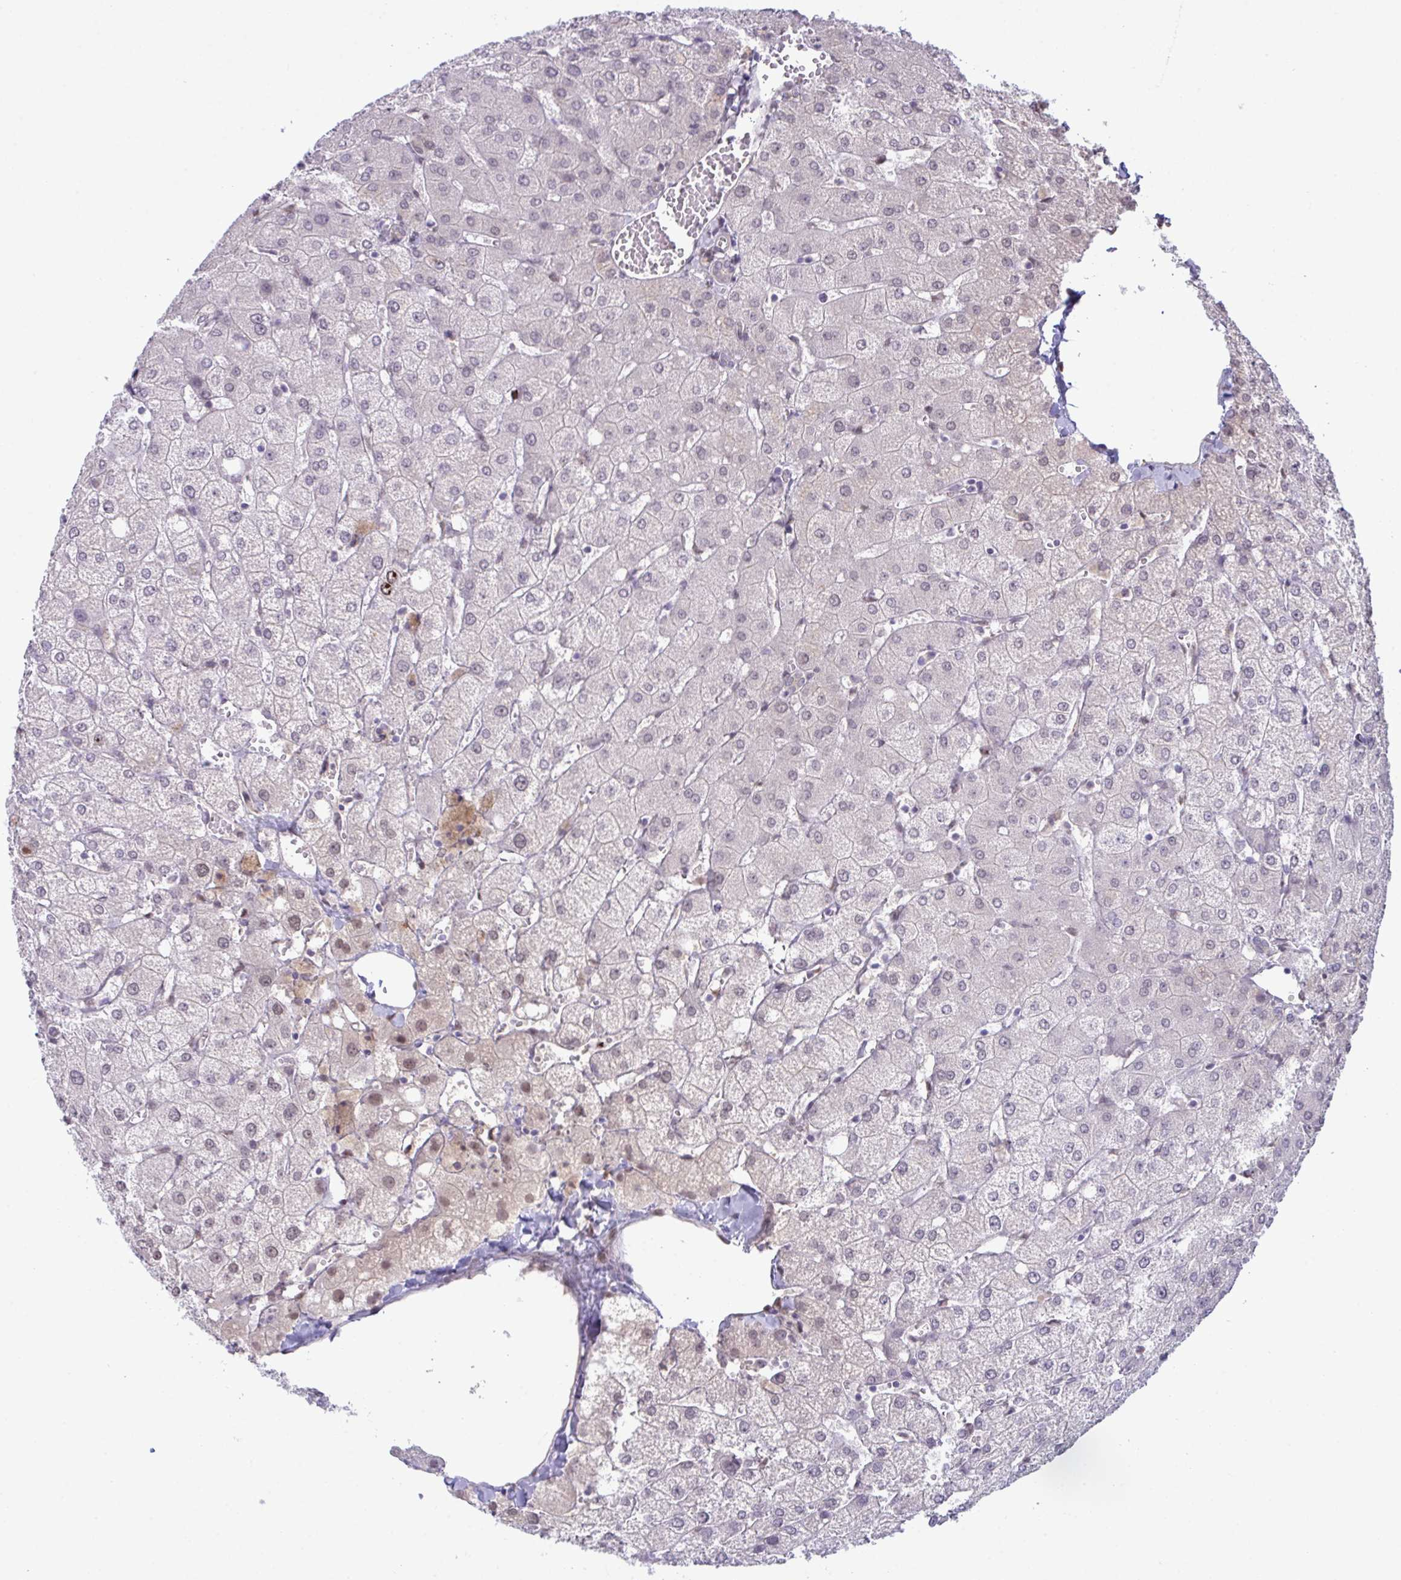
{"staining": {"intensity": "negative", "quantity": "none", "location": "none"}, "tissue": "liver", "cell_type": "Cholangiocytes", "image_type": "normal", "snomed": [{"axis": "morphology", "description": "Normal tissue, NOS"}, {"axis": "topography", "description": "Liver"}], "caption": "A high-resolution histopathology image shows IHC staining of normal liver, which reveals no significant positivity in cholangiocytes. The staining is performed using DAB (3,3'-diaminobenzidine) brown chromogen with nuclei counter-stained in using hematoxylin.", "gene": "SETD7", "patient": {"sex": "female", "age": 54}}